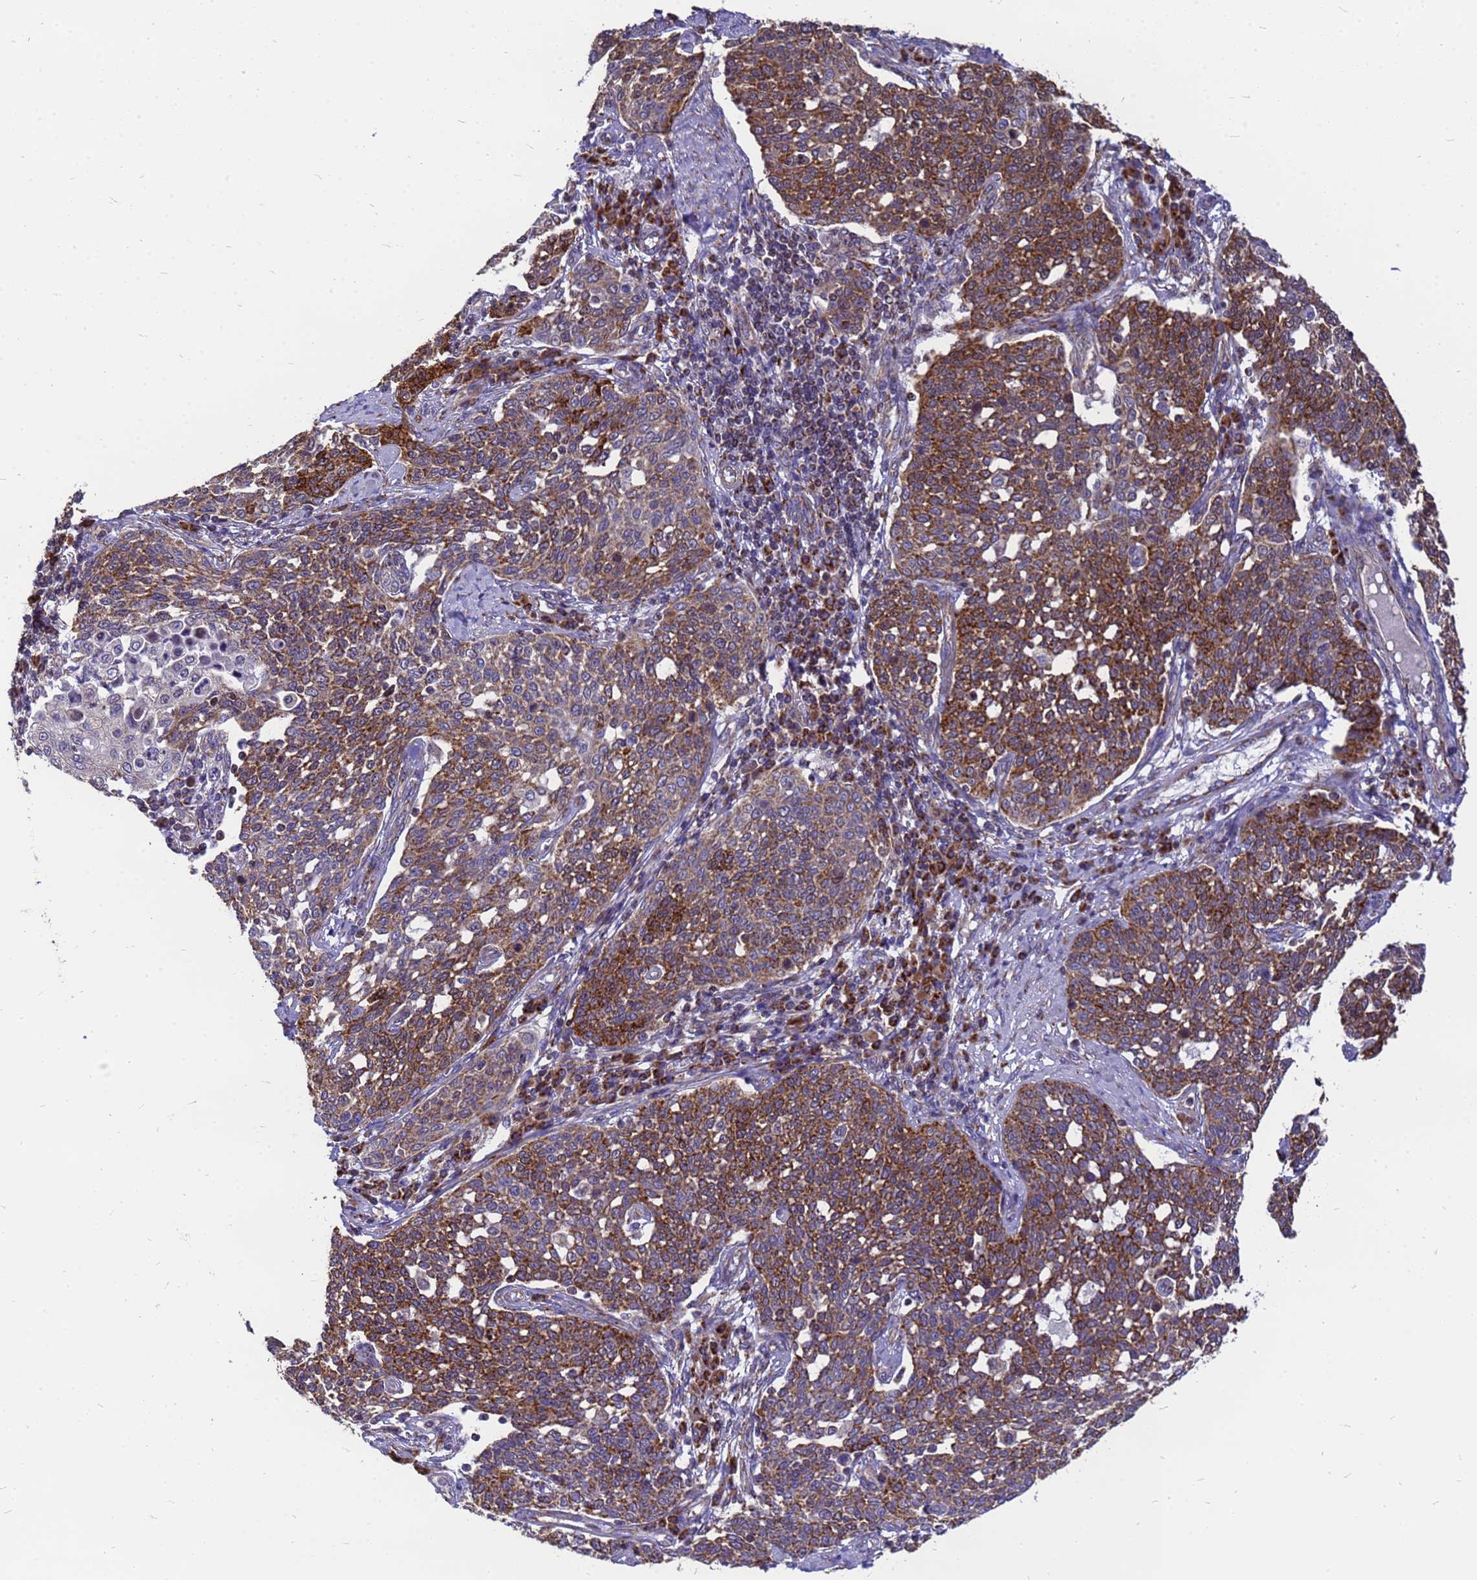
{"staining": {"intensity": "strong", "quantity": ">75%", "location": "cytoplasmic/membranous"}, "tissue": "cervical cancer", "cell_type": "Tumor cells", "image_type": "cancer", "snomed": [{"axis": "morphology", "description": "Squamous cell carcinoma, NOS"}, {"axis": "topography", "description": "Cervix"}], "caption": "Cervical cancer (squamous cell carcinoma) stained with DAB (3,3'-diaminobenzidine) immunohistochemistry shows high levels of strong cytoplasmic/membranous expression in about >75% of tumor cells.", "gene": "CMC4", "patient": {"sex": "female", "age": 34}}